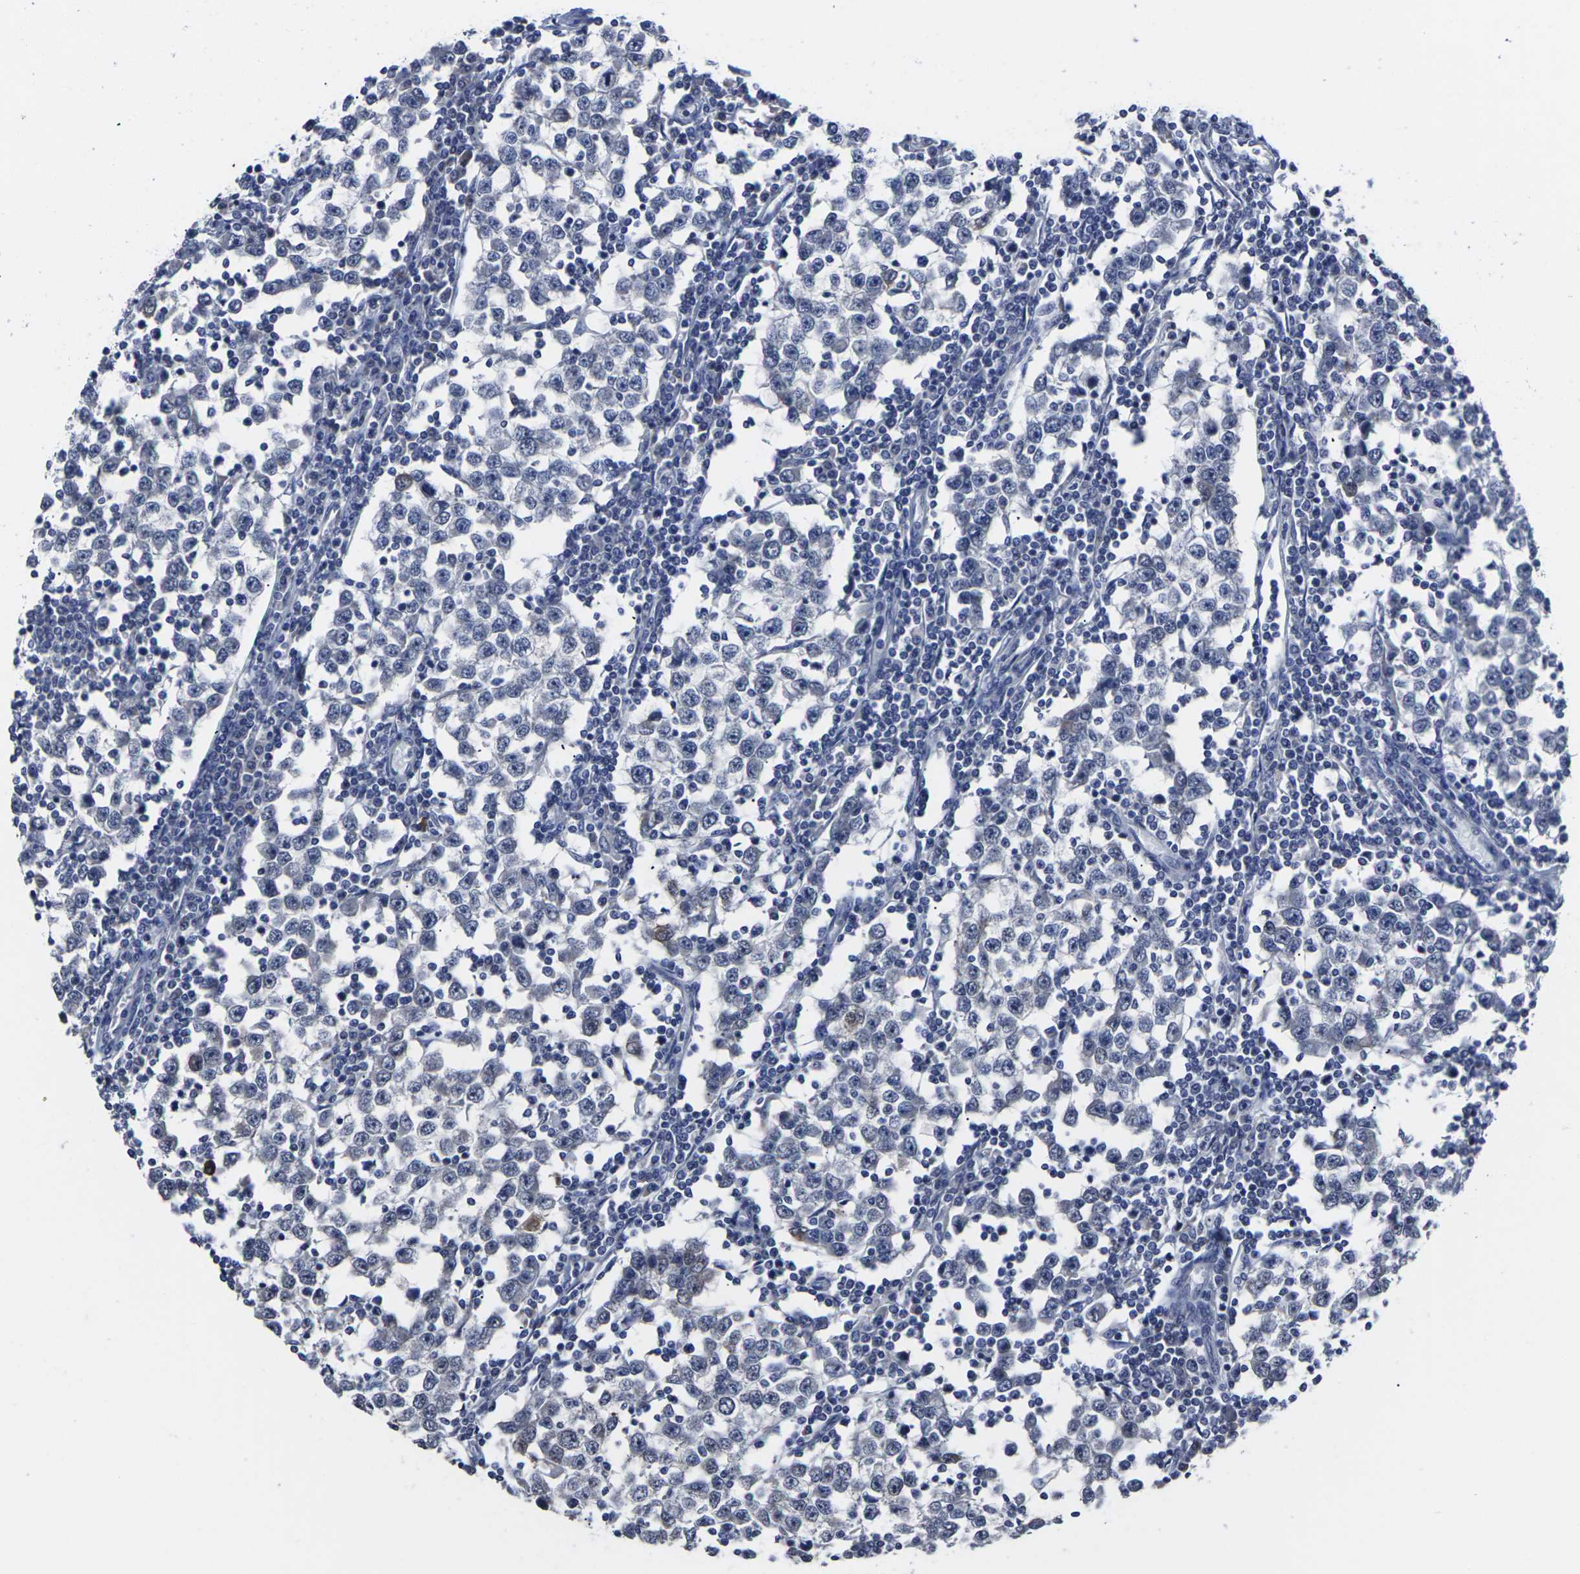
{"staining": {"intensity": "negative", "quantity": "none", "location": "none"}, "tissue": "testis cancer", "cell_type": "Tumor cells", "image_type": "cancer", "snomed": [{"axis": "morphology", "description": "Seminoma, NOS"}, {"axis": "topography", "description": "Testis"}], "caption": "This is an IHC micrograph of human testis cancer (seminoma). There is no staining in tumor cells.", "gene": "MSANTD4", "patient": {"sex": "male", "age": 65}}